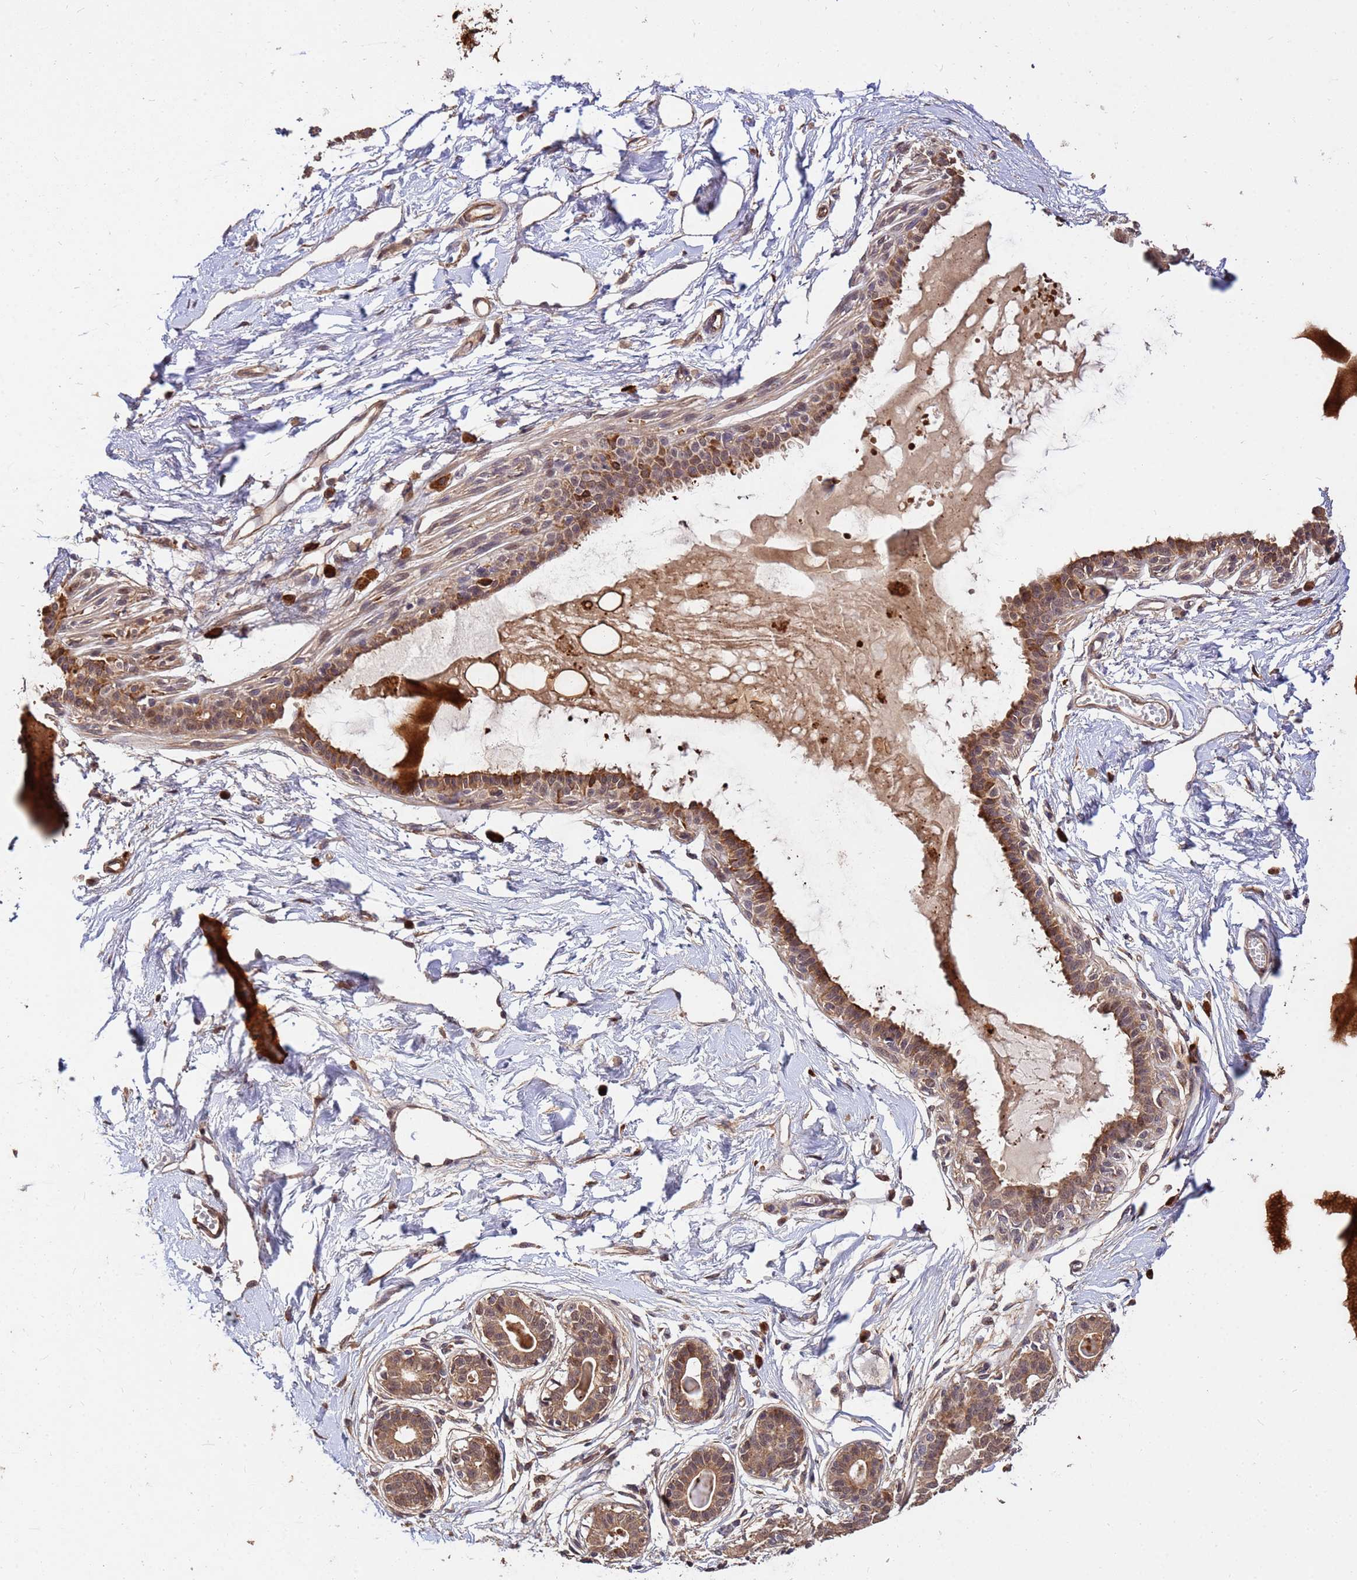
{"staining": {"intensity": "moderate", "quantity": ">75%", "location": "cytoplasmic/membranous"}, "tissue": "breast", "cell_type": "Glandular cells", "image_type": "normal", "snomed": [{"axis": "morphology", "description": "Normal tissue, NOS"}, {"axis": "topography", "description": "Breast"}], "caption": "This image reveals unremarkable breast stained with IHC to label a protein in brown. The cytoplasmic/membranous of glandular cells show moderate positivity for the protein. Nuclei are counter-stained blue.", "gene": "ZNF619", "patient": {"sex": "female", "age": 45}}